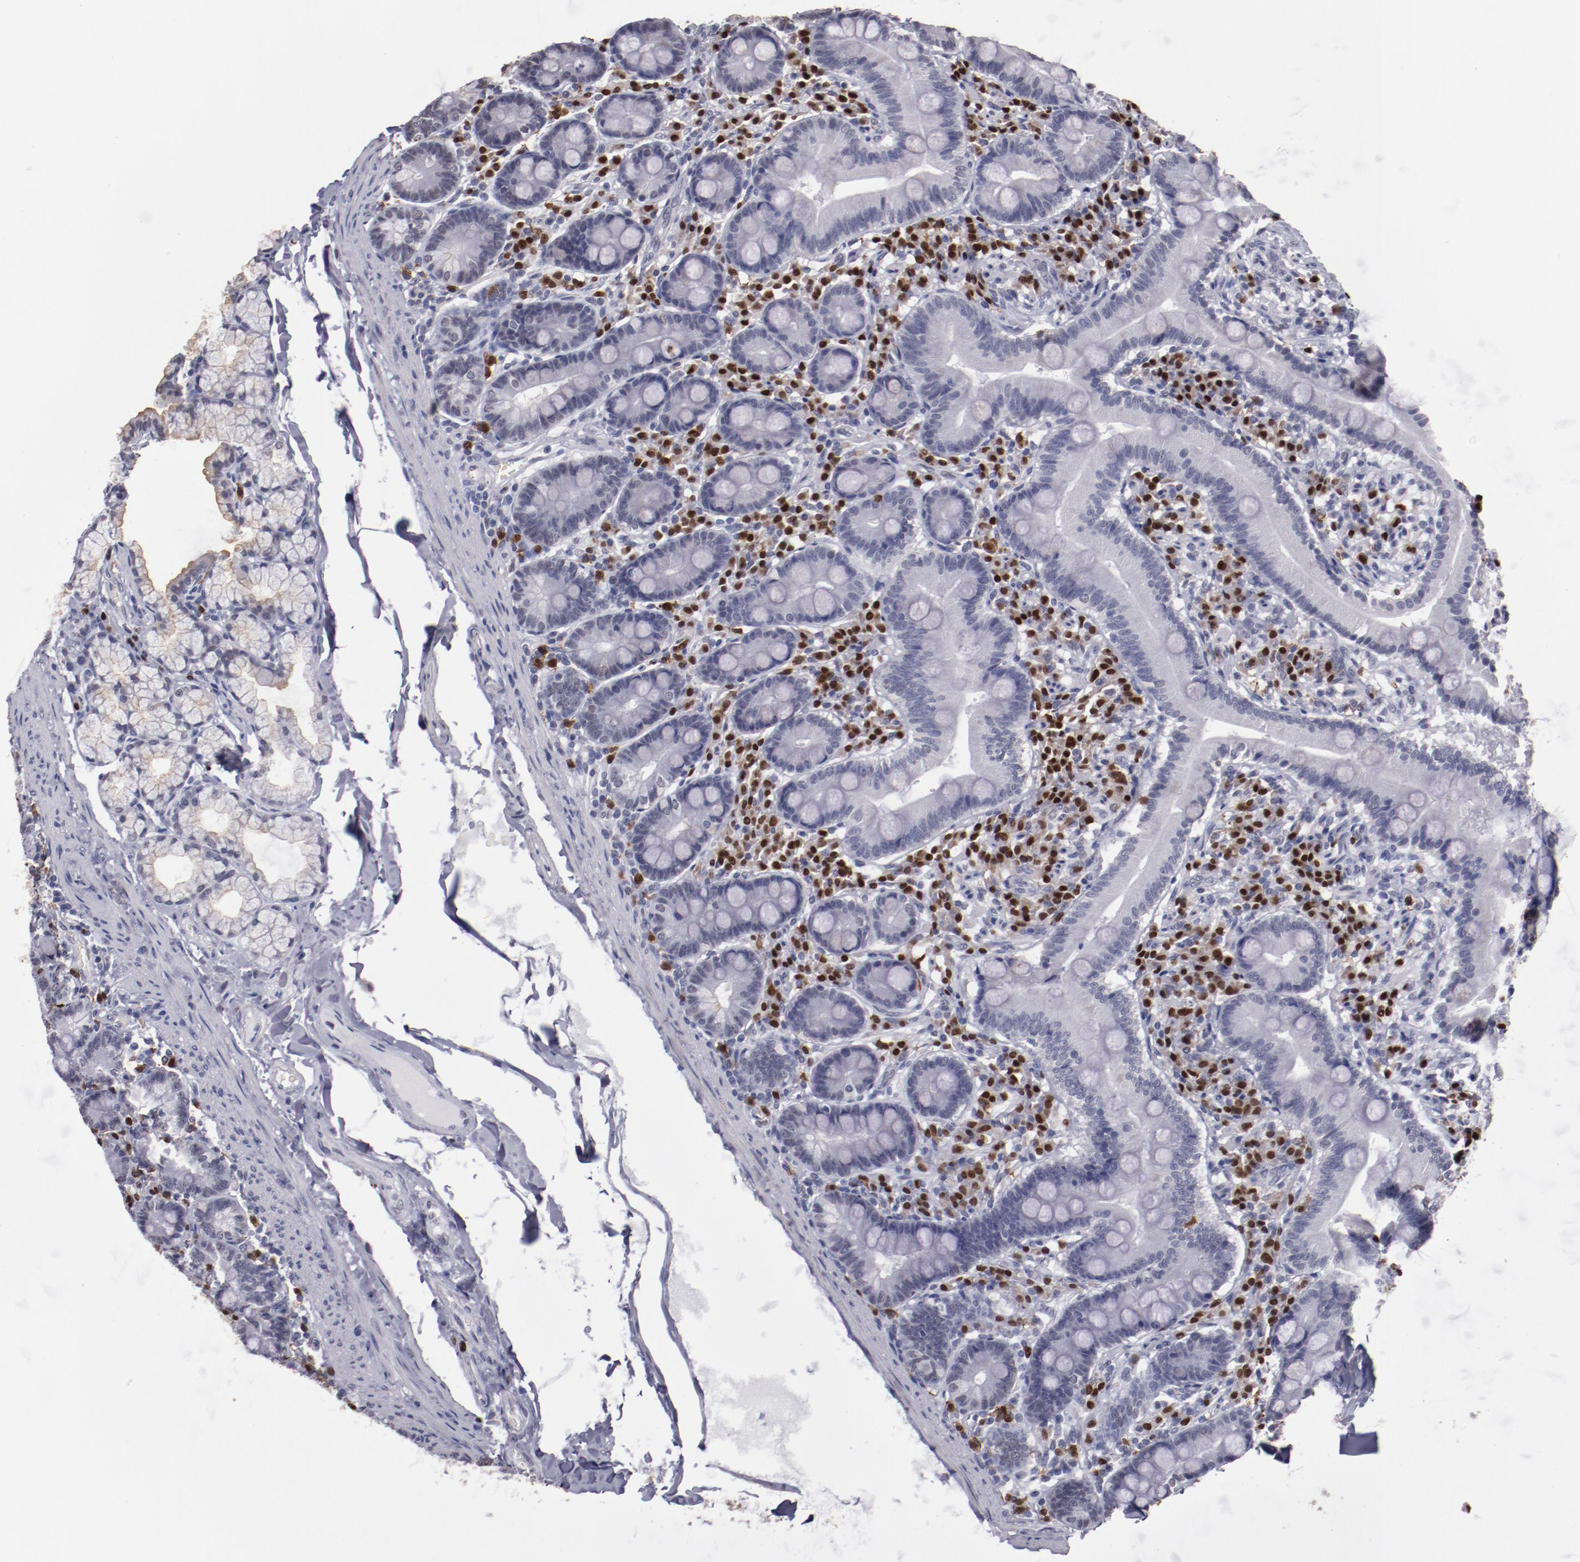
{"staining": {"intensity": "negative", "quantity": "none", "location": "none"}, "tissue": "duodenum", "cell_type": "Glandular cells", "image_type": "normal", "snomed": [{"axis": "morphology", "description": "Normal tissue, NOS"}, {"axis": "topography", "description": "Duodenum"}], "caption": "This is an immunohistochemistry (IHC) histopathology image of normal human duodenum. There is no staining in glandular cells.", "gene": "IRF4", "patient": {"sex": "male", "age": 50}}